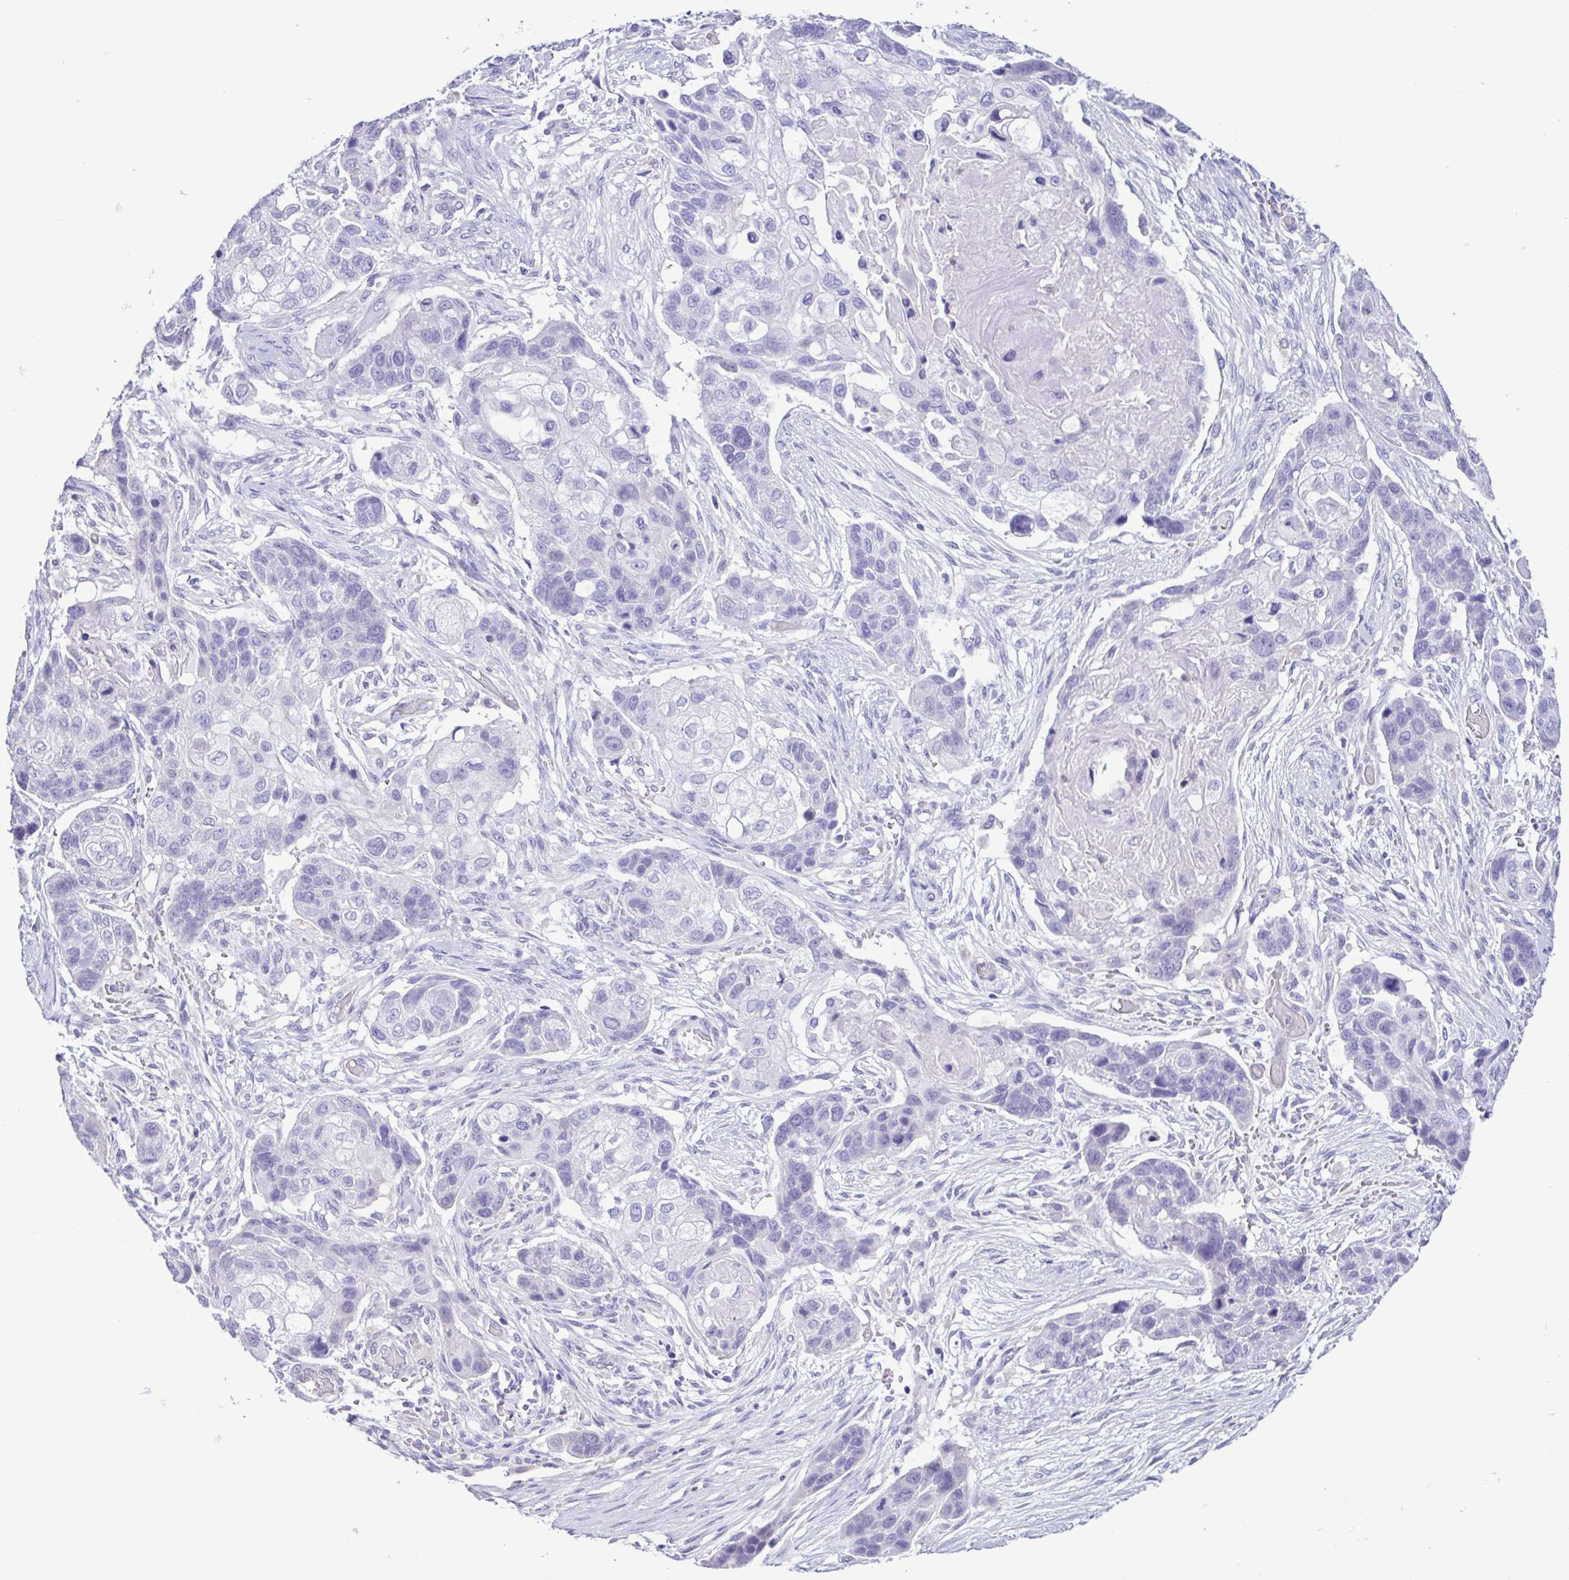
{"staining": {"intensity": "negative", "quantity": "none", "location": "none"}, "tissue": "lung cancer", "cell_type": "Tumor cells", "image_type": "cancer", "snomed": [{"axis": "morphology", "description": "Squamous cell carcinoma, NOS"}, {"axis": "topography", "description": "Lung"}], "caption": "Lung cancer stained for a protein using IHC reveals no positivity tumor cells.", "gene": "CBY2", "patient": {"sex": "male", "age": 69}}